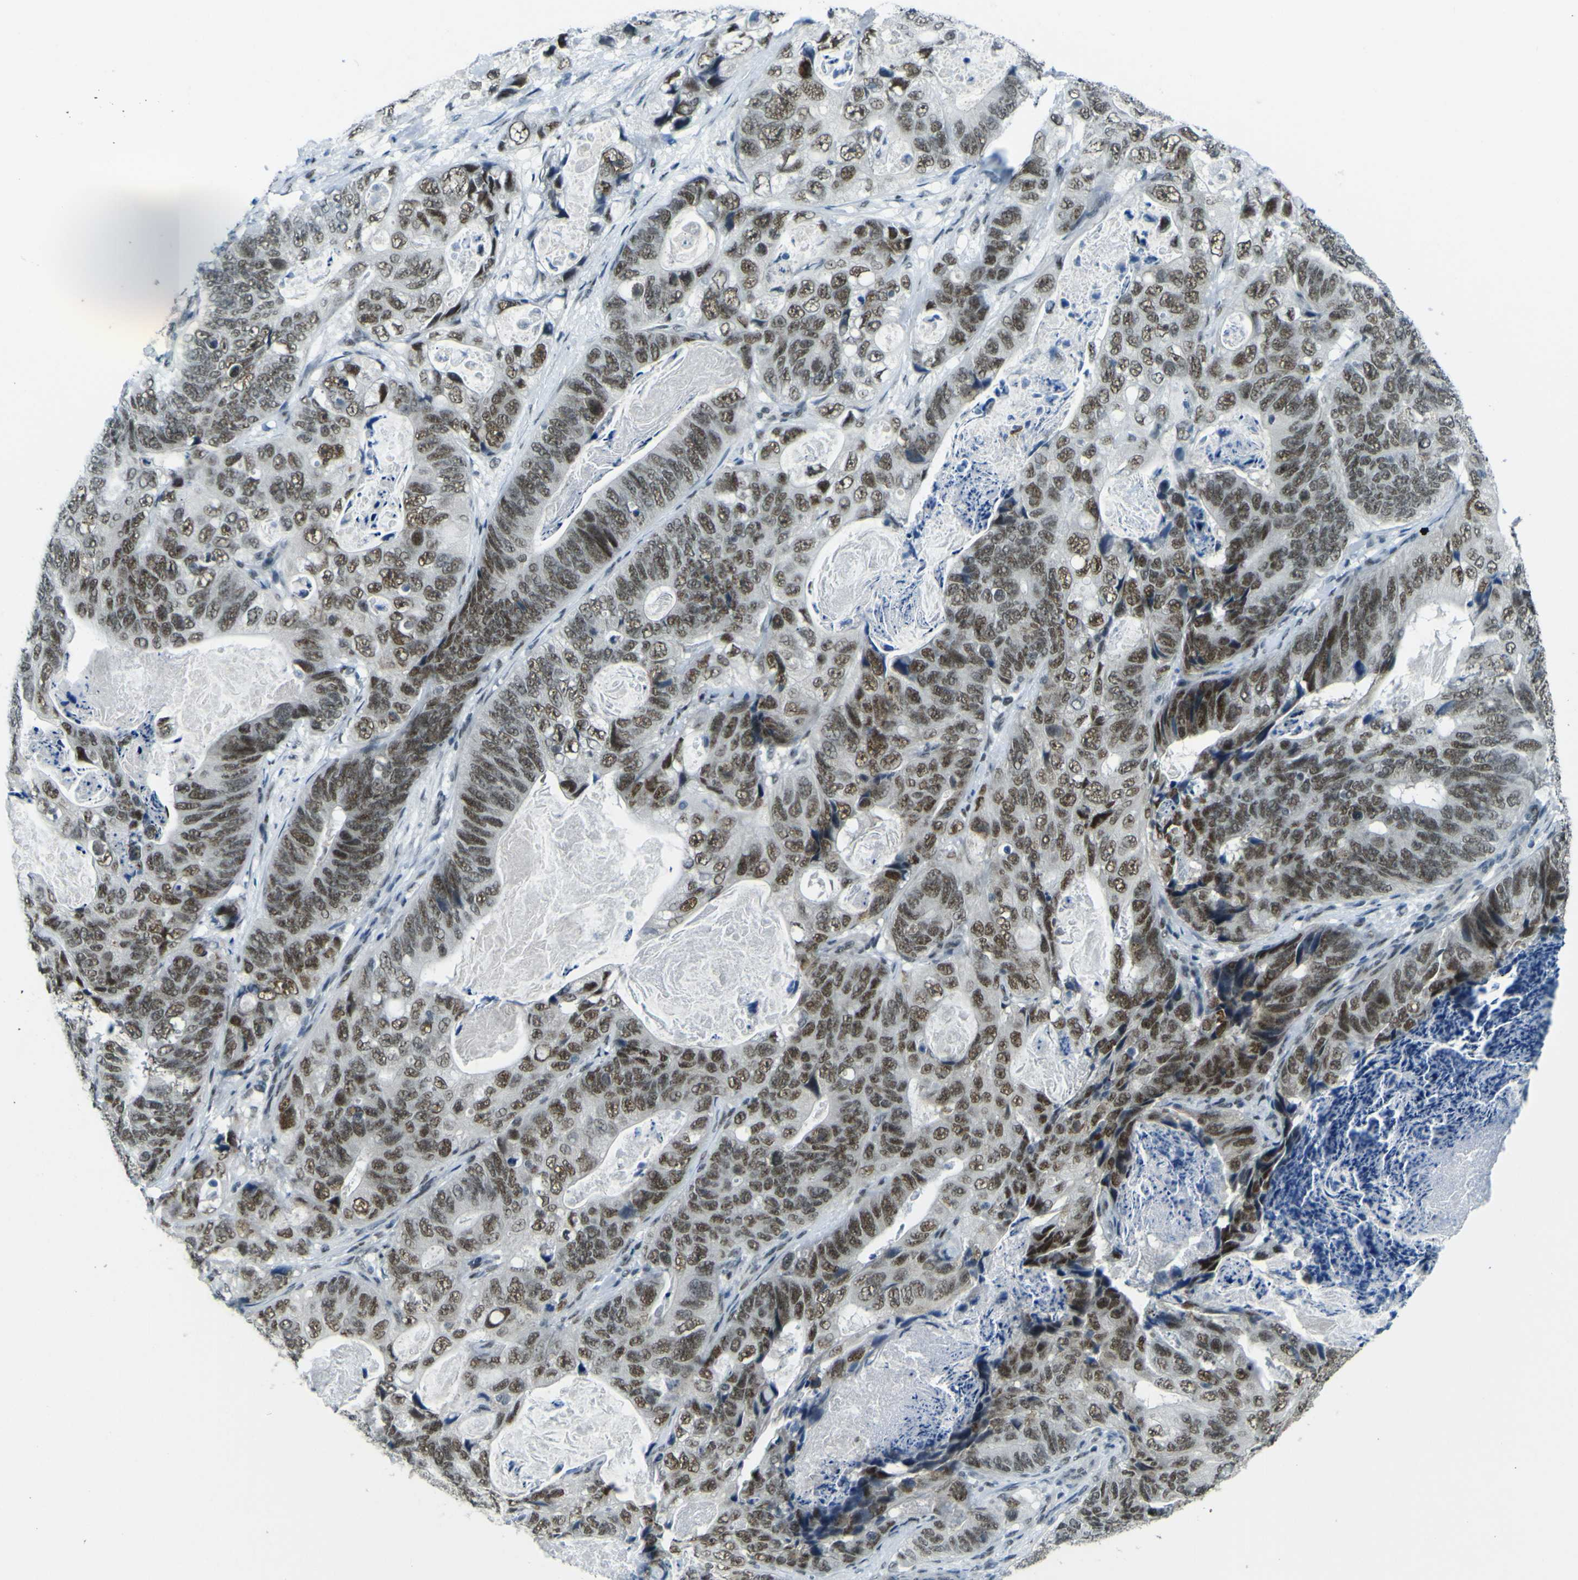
{"staining": {"intensity": "strong", "quantity": ">75%", "location": "nuclear"}, "tissue": "stomach cancer", "cell_type": "Tumor cells", "image_type": "cancer", "snomed": [{"axis": "morphology", "description": "Adenocarcinoma, NOS"}, {"axis": "topography", "description": "Stomach"}], "caption": "This photomicrograph exhibits IHC staining of human stomach cancer, with high strong nuclear positivity in approximately >75% of tumor cells.", "gene": "CEBPG", "patient": {"sex": "female", "age": 89}}